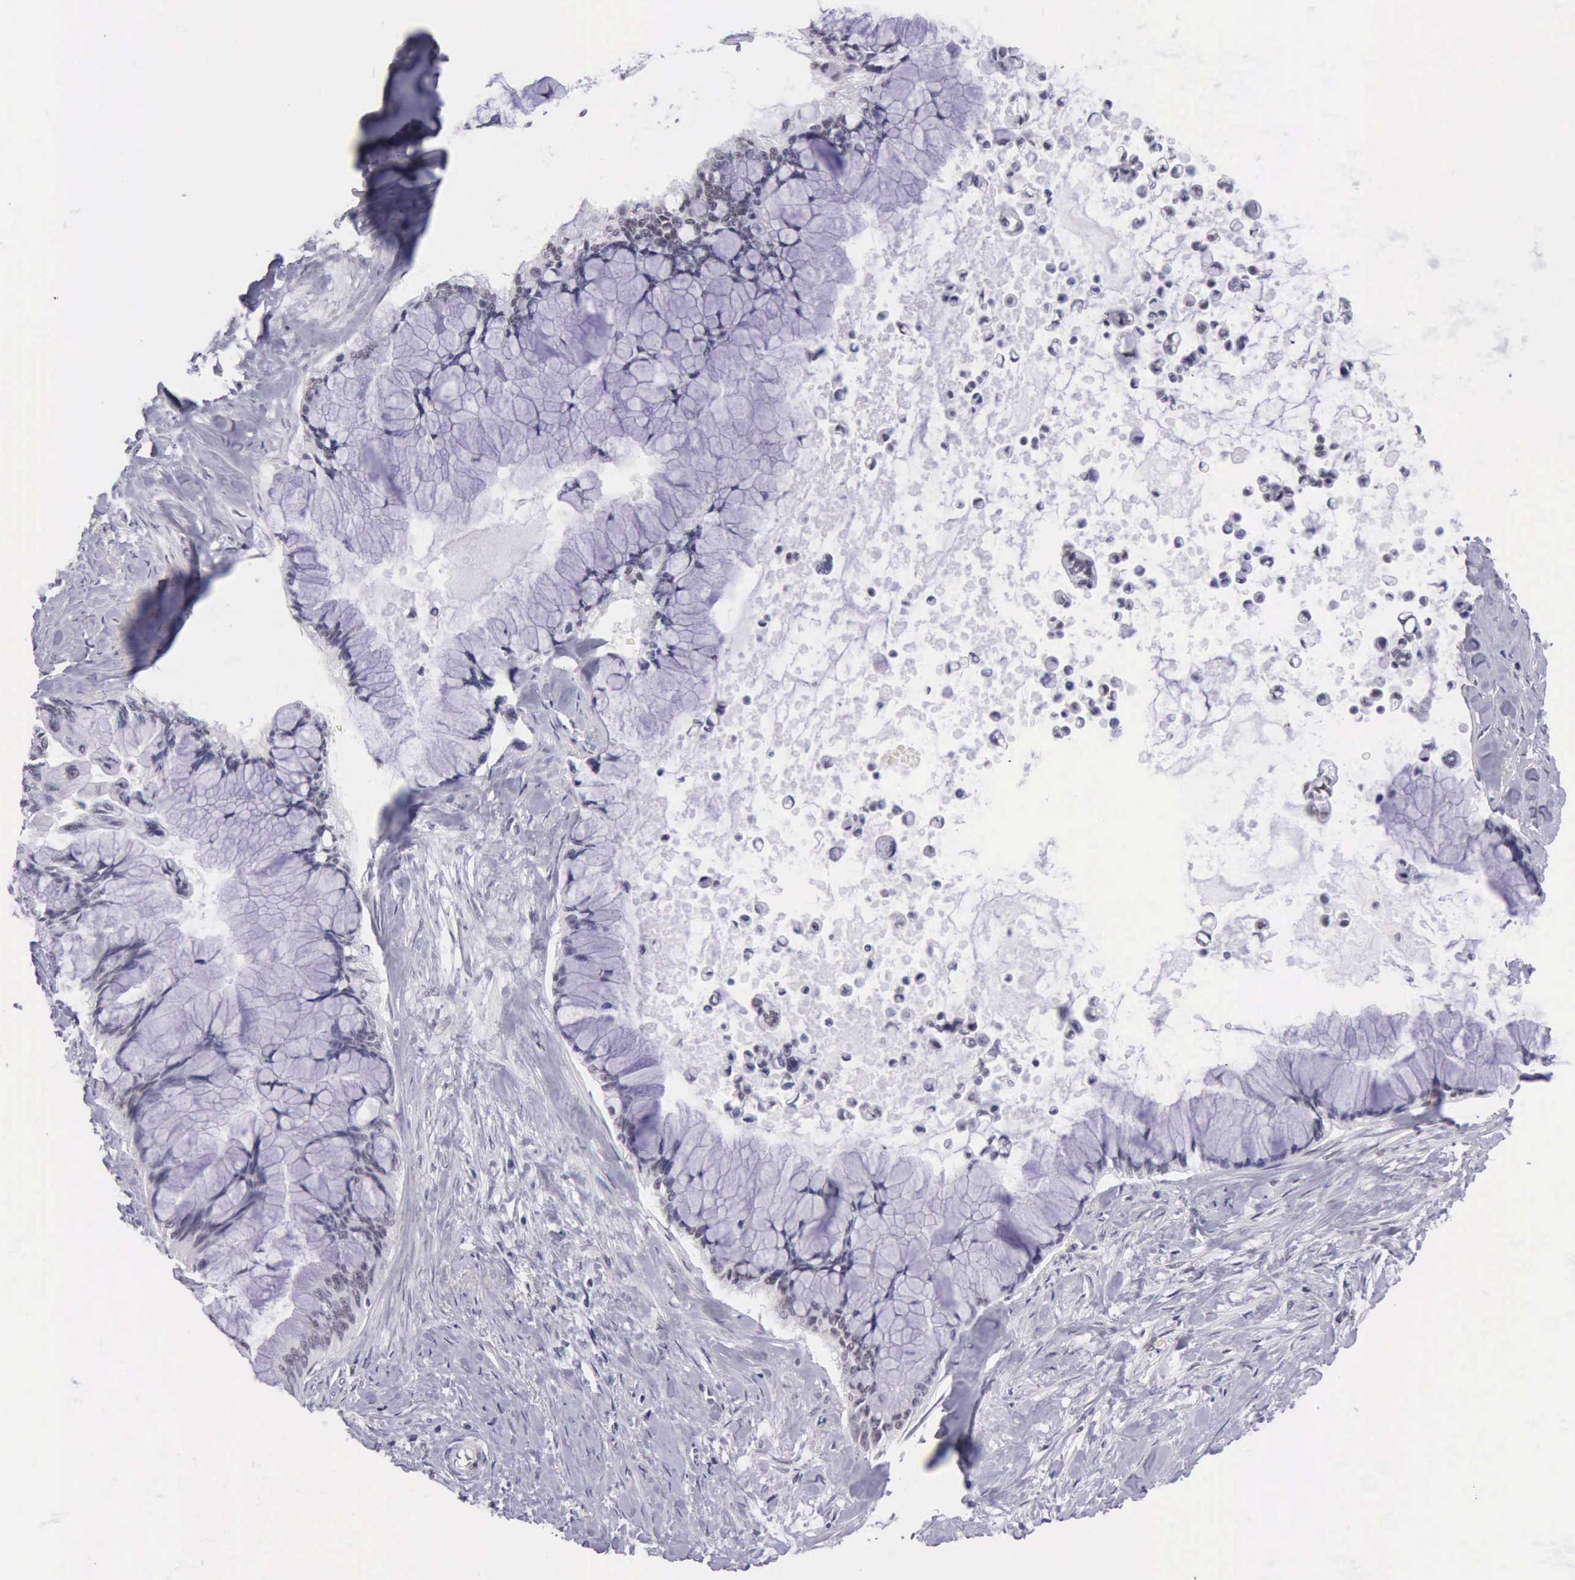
{"staining": {"intensity": "negative", "quantity": "none", "location": "none"}, "tissue": "pancreatic cancer", "cell_type": "Tumor cells", "image_type": "cancer", "snomed": [{"axis": "morphology", "description": "Adenocarcinoma, NOS"}, {"axis": "topography", "description": "Pancreas"}], "caption": "High power microscopy micrograph of an immunohistochemistry histopathology image of pancreatic cancer (adenocarcinoma), revealing no significant staining in tumor cells.", "gene": "EP300", "patient": {"sex": "male", "age": 59}}